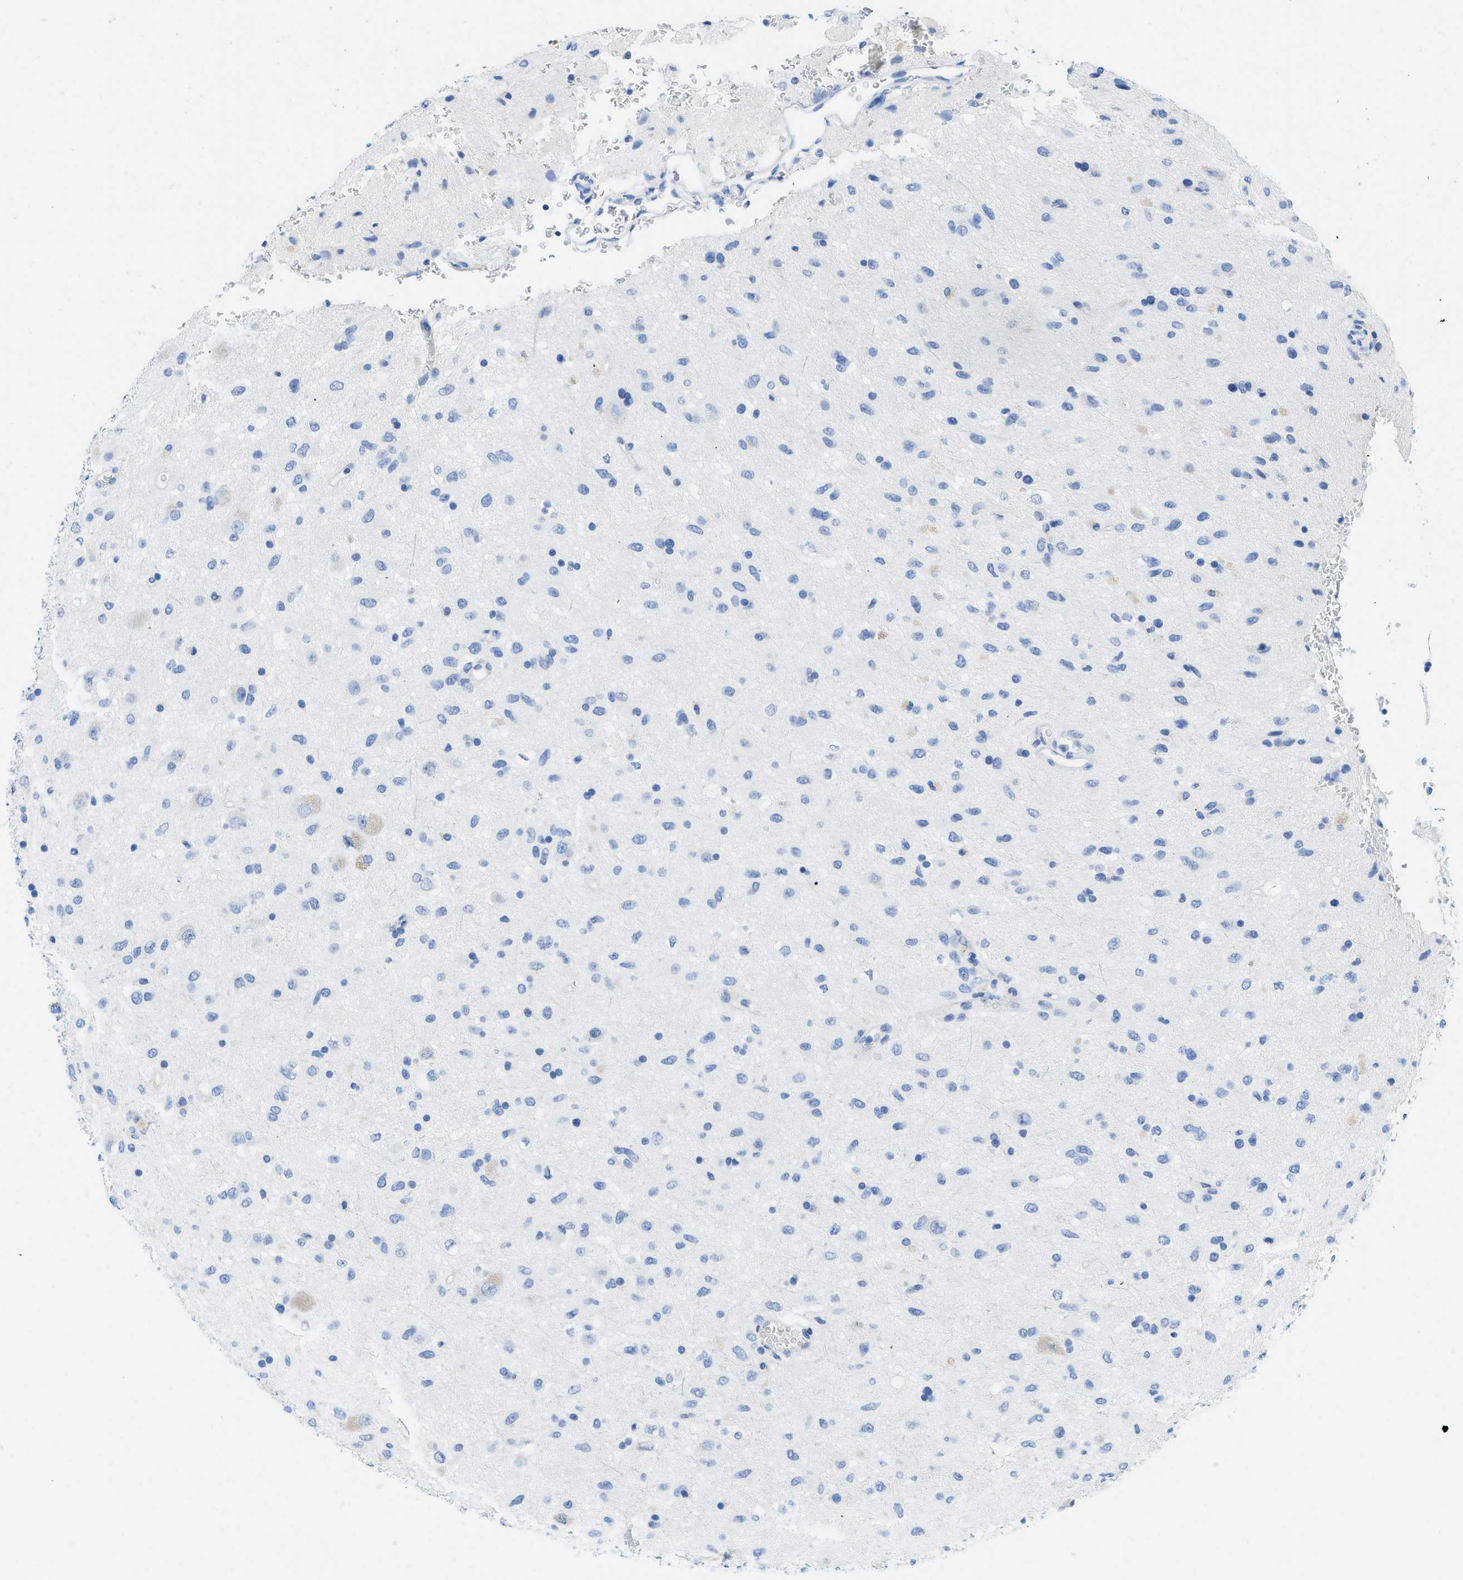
{"staining": {"intensity": "negative", "quantity": "none", "location": "none"}, "tissue": "glioma", "cell_type": "Tumor cells", "image_type": "cancer", "snomed": [{"axis": "morphology", "description": "Glioma, malignant, Low grade"}, {"axis": "topography", "description": "Brain"}], "caption": "An immunohistochemistry micrograph of glioma is shown. There is no staining in tumor cells of glioma.", "gene": "COL3A1", "patient": {"sex": "male", "age": 77}}